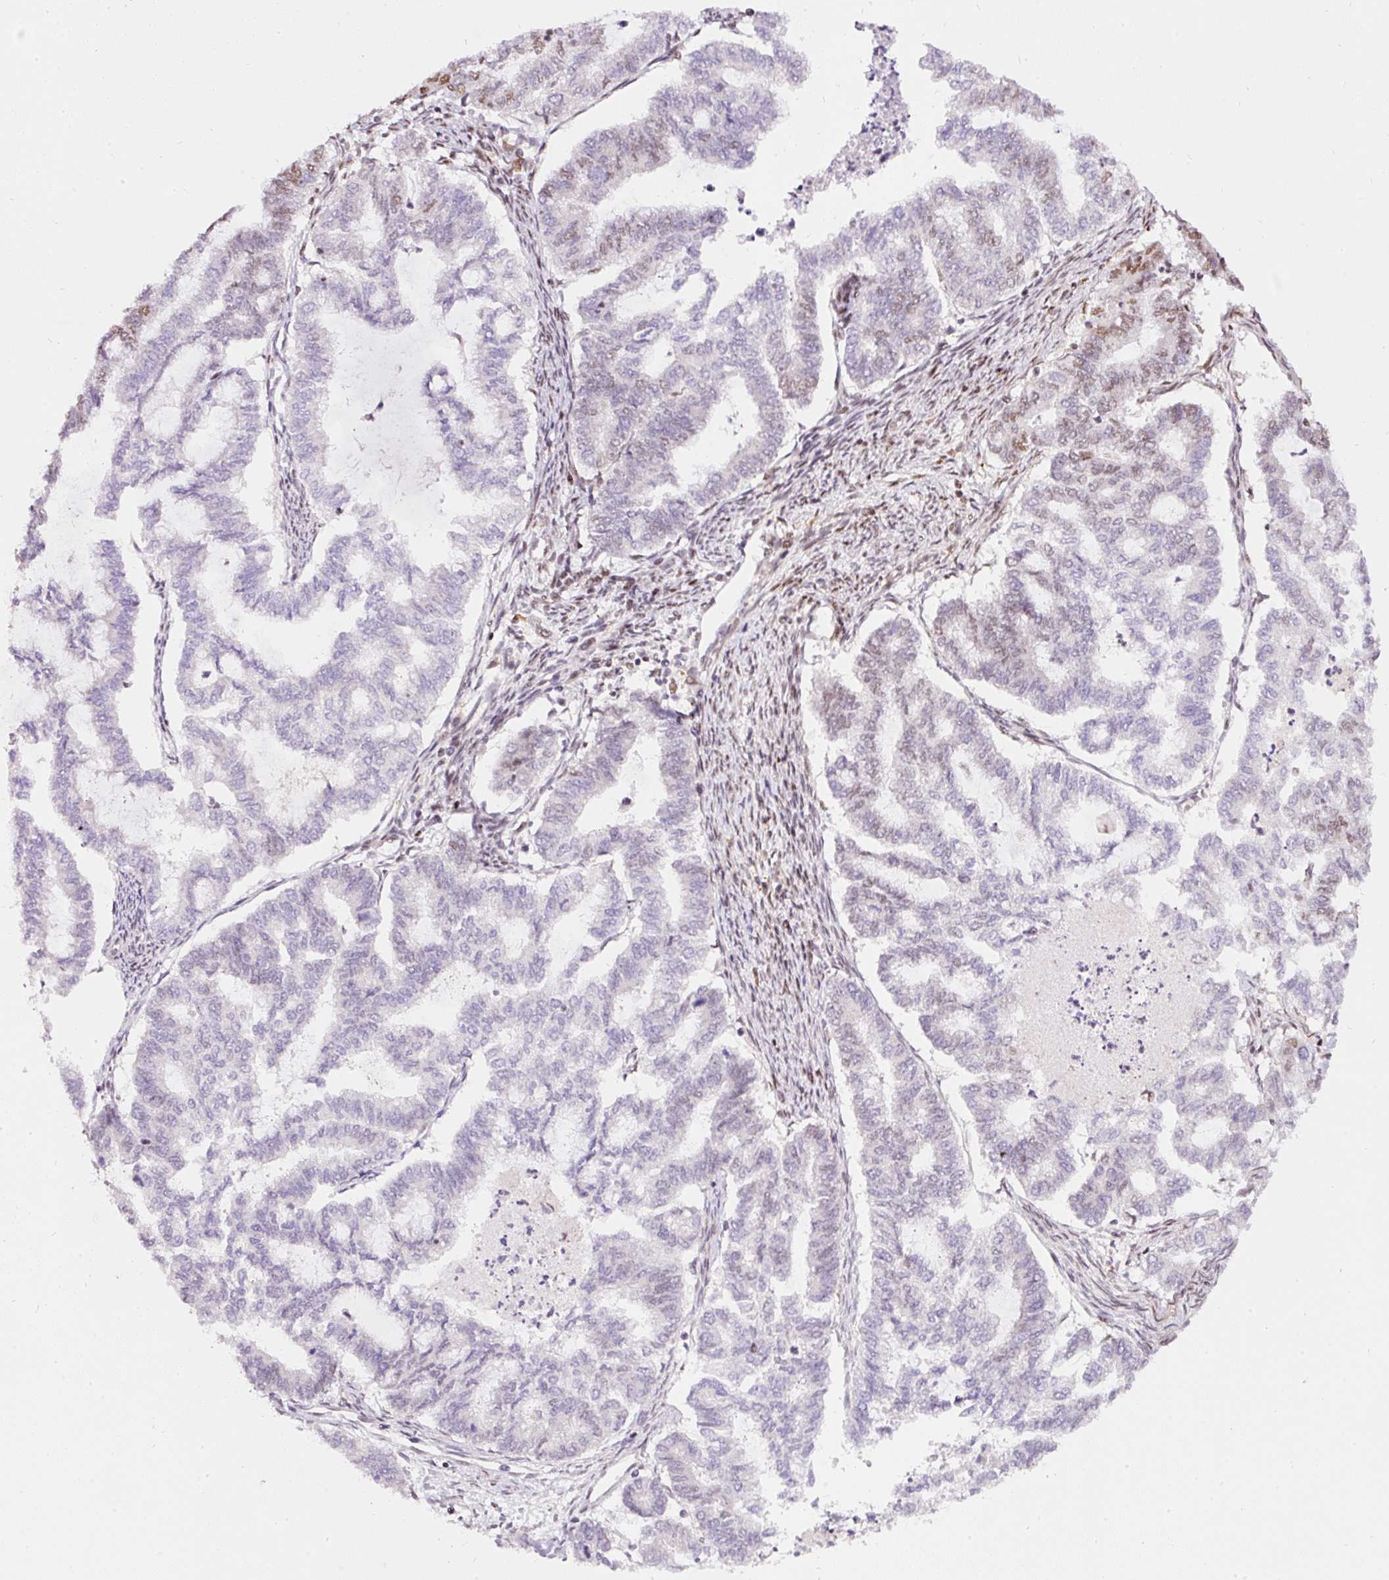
{"staining": {"intensity": "negative", "quantity": "none", "location": "none"}, "tissue": "endometrial cancer", "cell_type": "Tumor cells", "image_type": "cancer", "snomed": [{"axis": "morphology", "description": "Adenocarcinoma, NOS"}, {"axis": "topography", "description": "Endometrium"}], "caption": "The photomicrograph displays no significant expression in tumor cells of endometrial cancer. Brightfield microscopy of immunohistochemistry (IHC) stained with DAB (brown) and hematoxylin (blue), captured at high magnification.", "gene": "HNRNPC", "patient": {"sex": "female", "age": 79}}